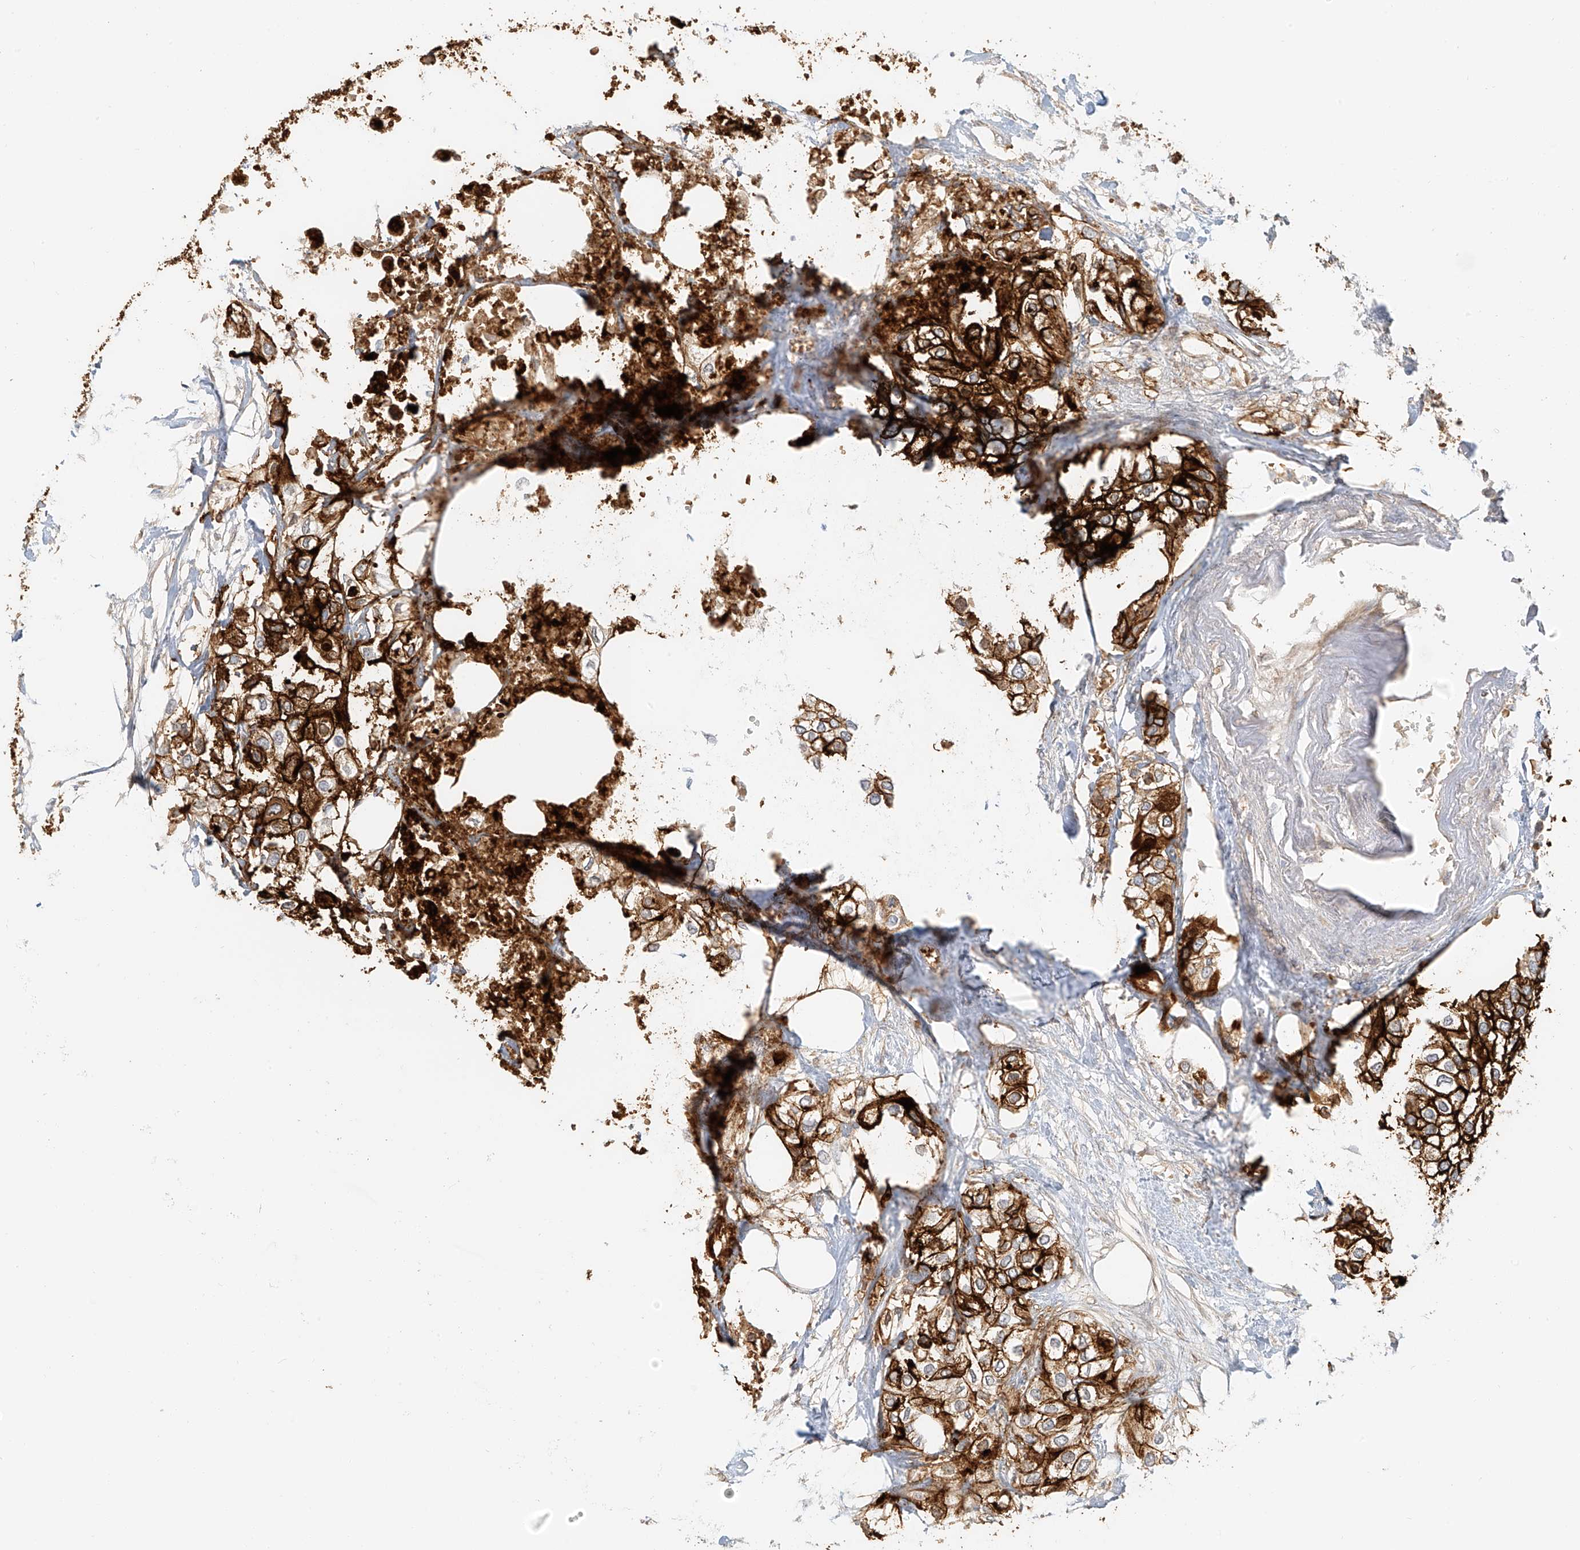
{"staining": {"intensity": "strong", "quantity": ">75%", "location": "cytoplasmic/membranous"}, "tissue": "urothelial cancer", "cell_type": "Tumor cells", "image_type": "cancer", "snomed": [{"axis": "morphology", "description": "Urothelial carcinoma, High grade"}, {"axis": "topography", "description": "Urinary bladder"}], "caption": "The immunohistochemical stain labels strong cytoplasmic/membranous positivity in tumor cells of high-grade urothelial carcinoma tissue.", "gene": "UPK1B", "patient": {"sex": "male", "age": 64}}